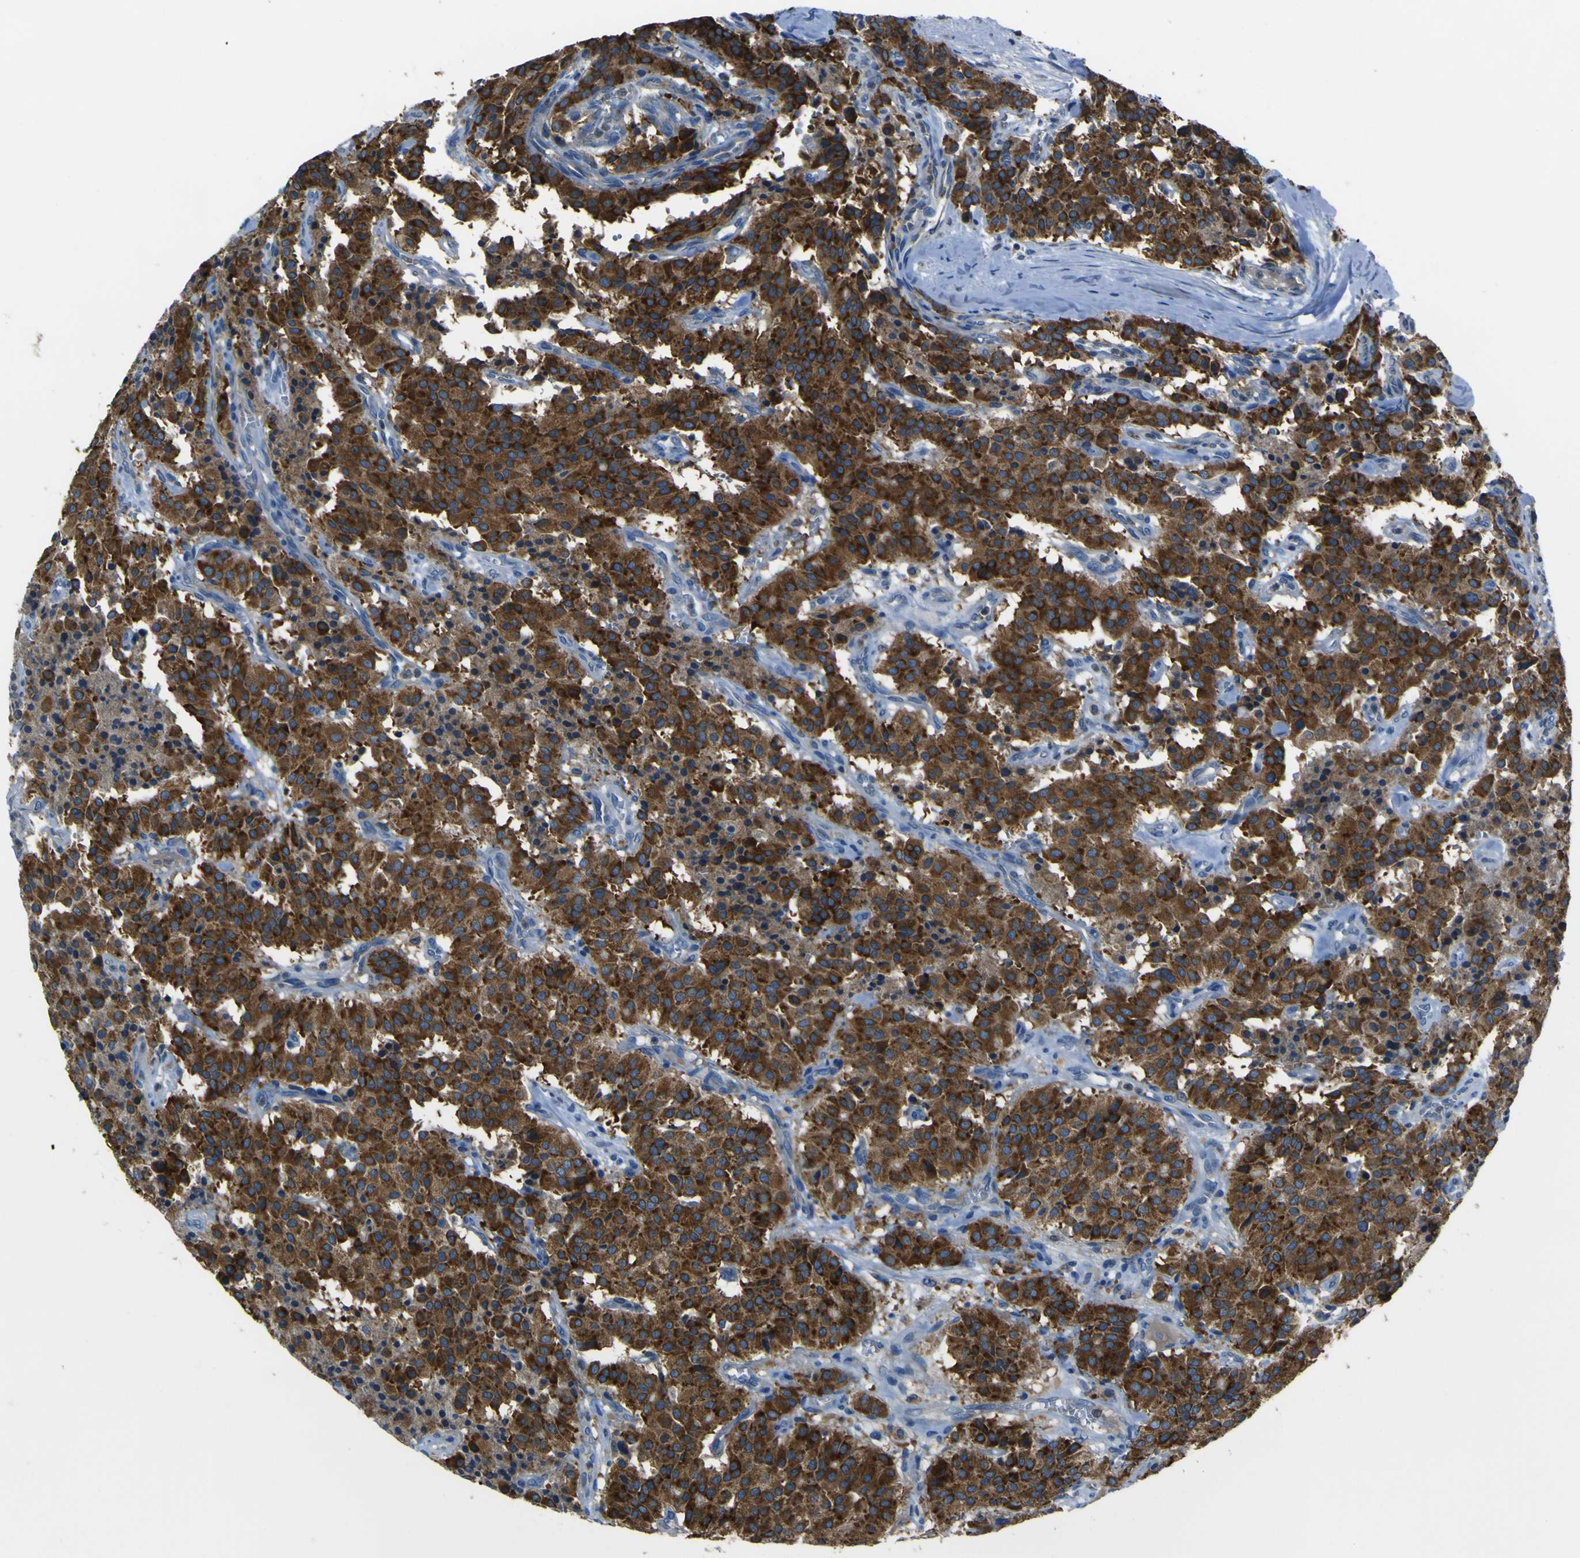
{"staining": {"intensity": "strong", "quantity": ">75%", "location": "cytoplasmic/membranous"}, "tissue": "carcinoid", "cell_type": "Tumor cells", "image_type": "cancer", "snomed": [{"axis": "morphology", "description": "Carcinoid, malignant, NOS"}, {"axis": "topography", "description": "Lung"}], "caption": "Strong cytoplasmic/membranous expression for a protein is present in about >75% of tumor cells of malignant carcinoid using immunohistochemistry (IHC).", "gene": "STIM1", "patient": {"sex": "male", "age": 30}}